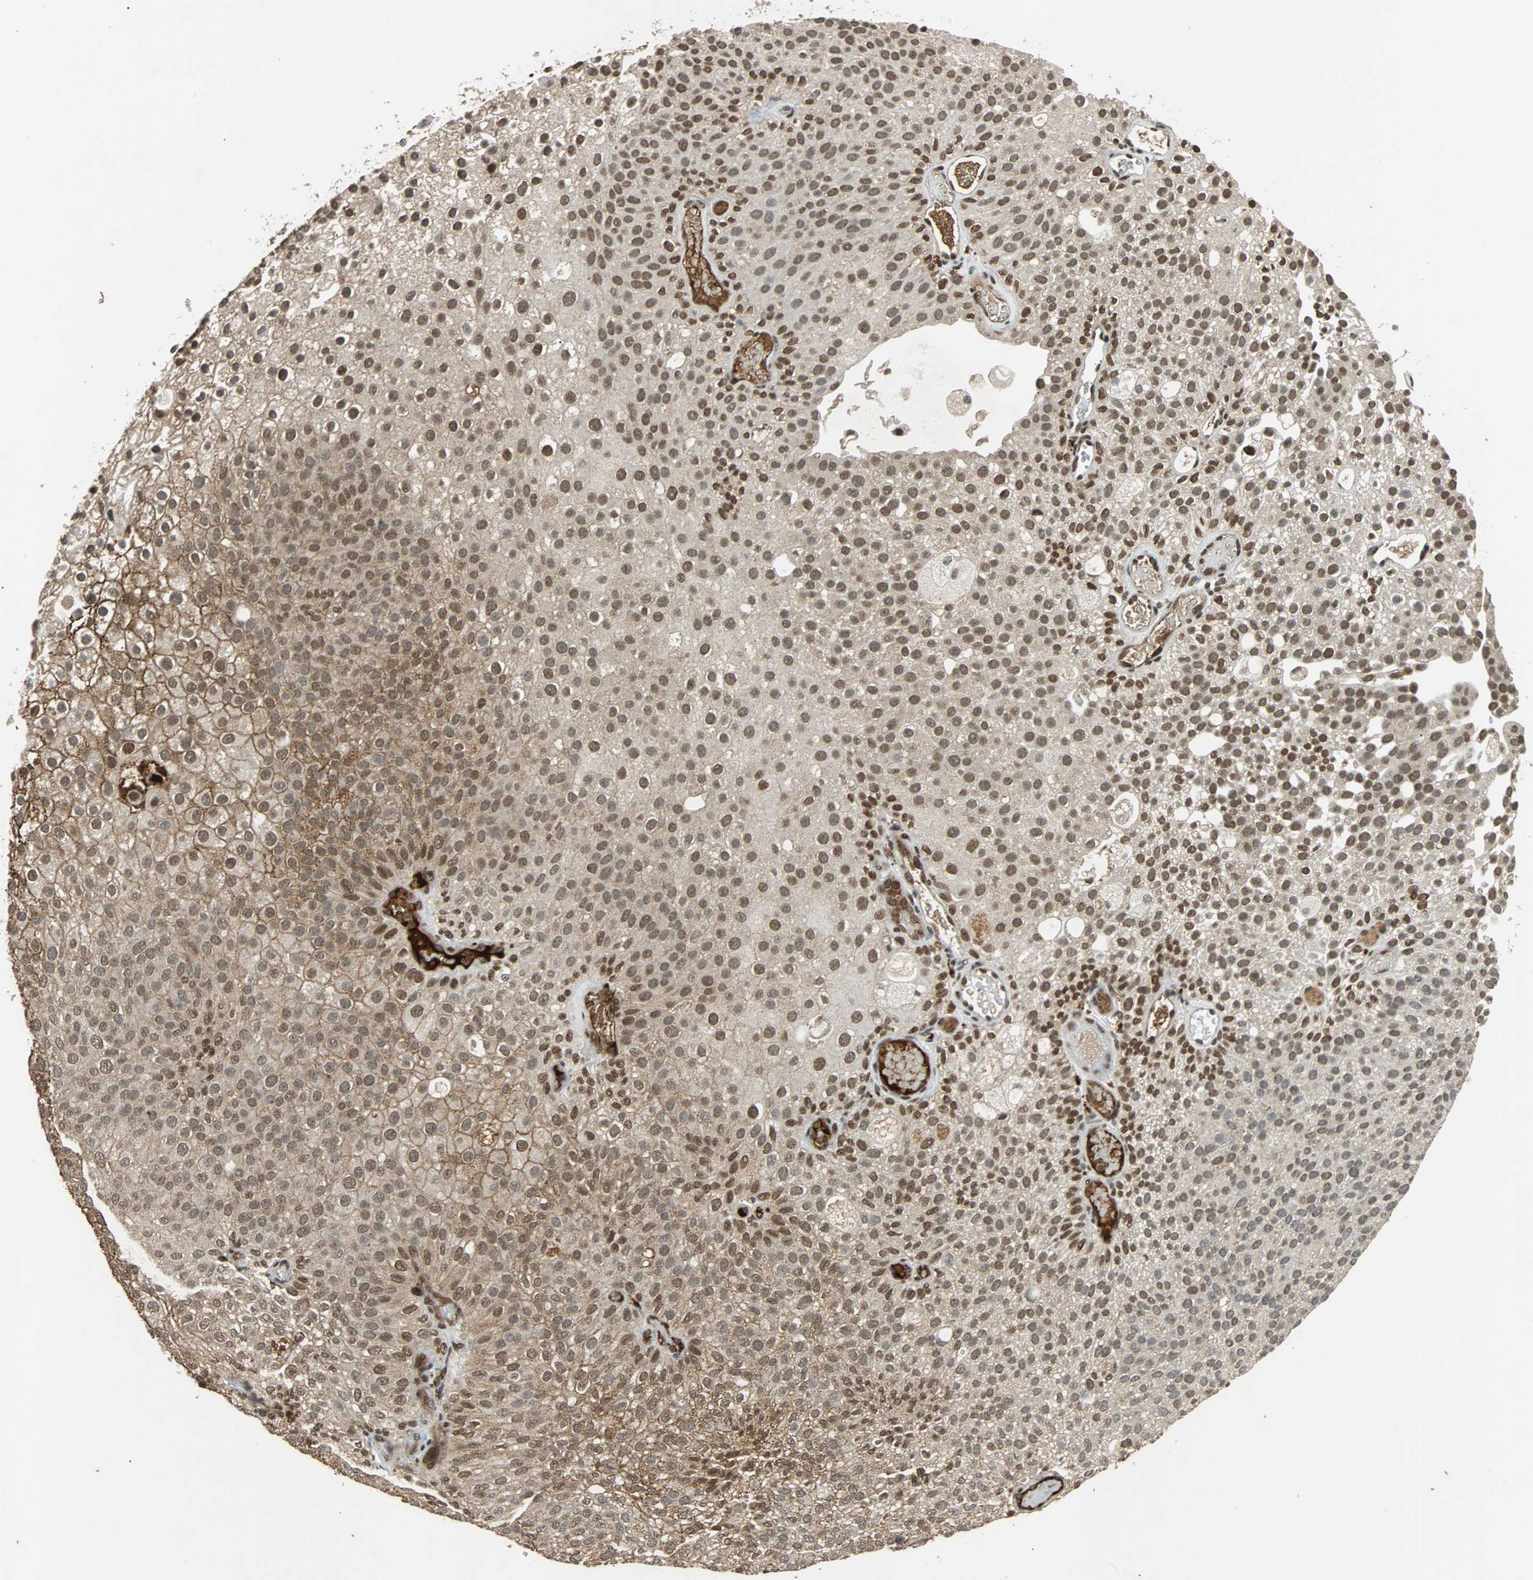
{"staining": {"intensity": "moderate", "quantity": ">75%", "location": "cytoplasmic/membranous,nuclear"}, "tissue": "urothelial cancer", "cell_type": "Tumor cells", "image_type": "cancer", "snomed": [{"axis": "morphology", "description": "Urothelial carcinoma, Low grade"}, {"axis": "topography", "description": "Urinary bladder"}], "caption": "Low-grade urothelial carcinoma tissue exhibits moderate cytoplasmic/membranous and nuclear positivity in approximately >75% of tumor cells, visualized by immunohistochemistry.", "gene": "PHC1", "patient": {"sex": "male", "age": 78}}